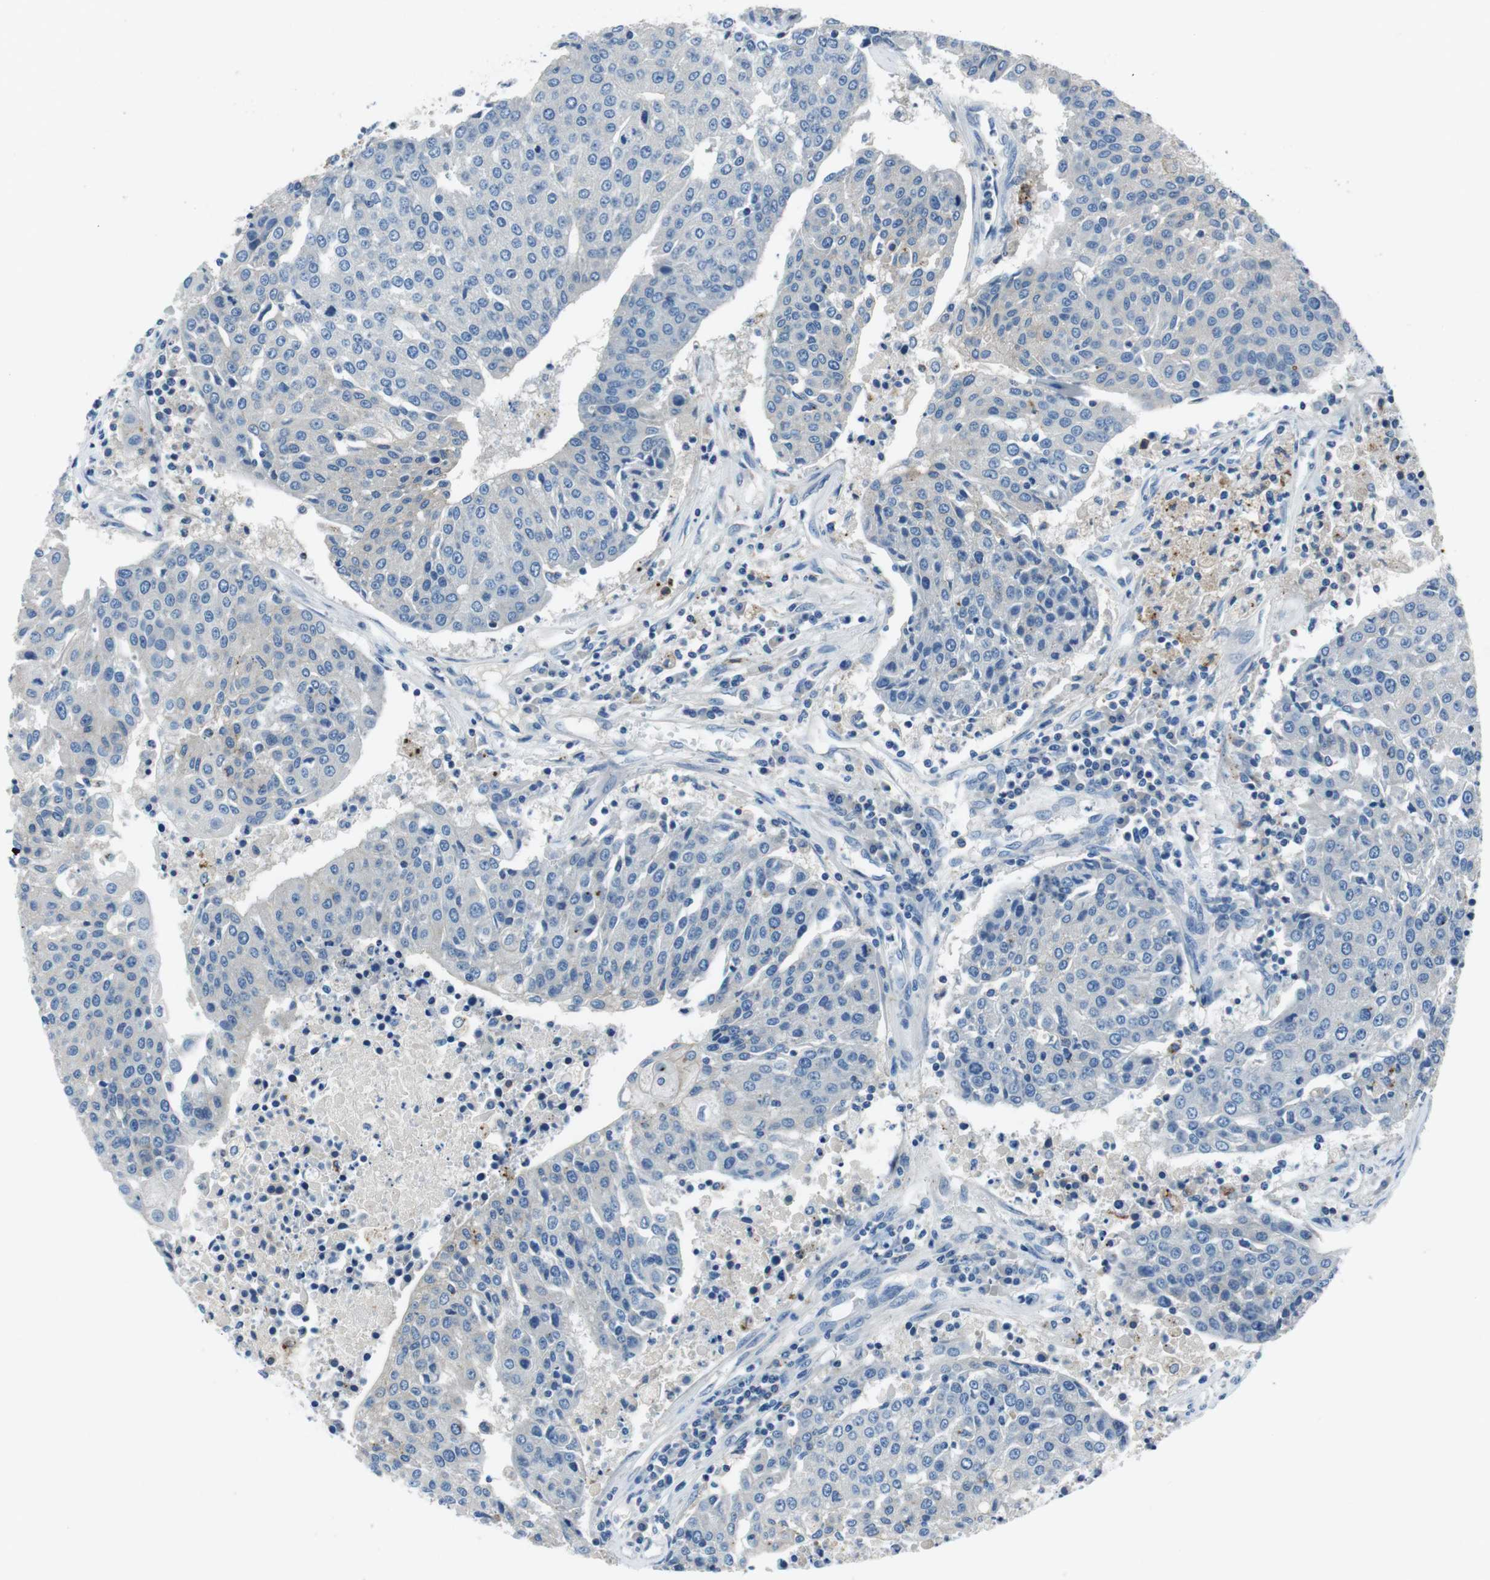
{"staining": {"intensity": "negative", "quantity": "none", "location": "none"}, "tissue": "urothelial cancer", "cell_type": "Tumor cells", "image_type": "cancer", "snomed": [{"axis": "morphology", "description": "Urothelial carcinoma, High grade"}, {"axis": "topography", "description": "Urinary bladder"}], "caption": "The photomicrograph reveals no staining of tumor cells in urothelial carcinoma (high-grade).", "gene": "TULP3", "patient": {"sex": "female", "age": 85}}